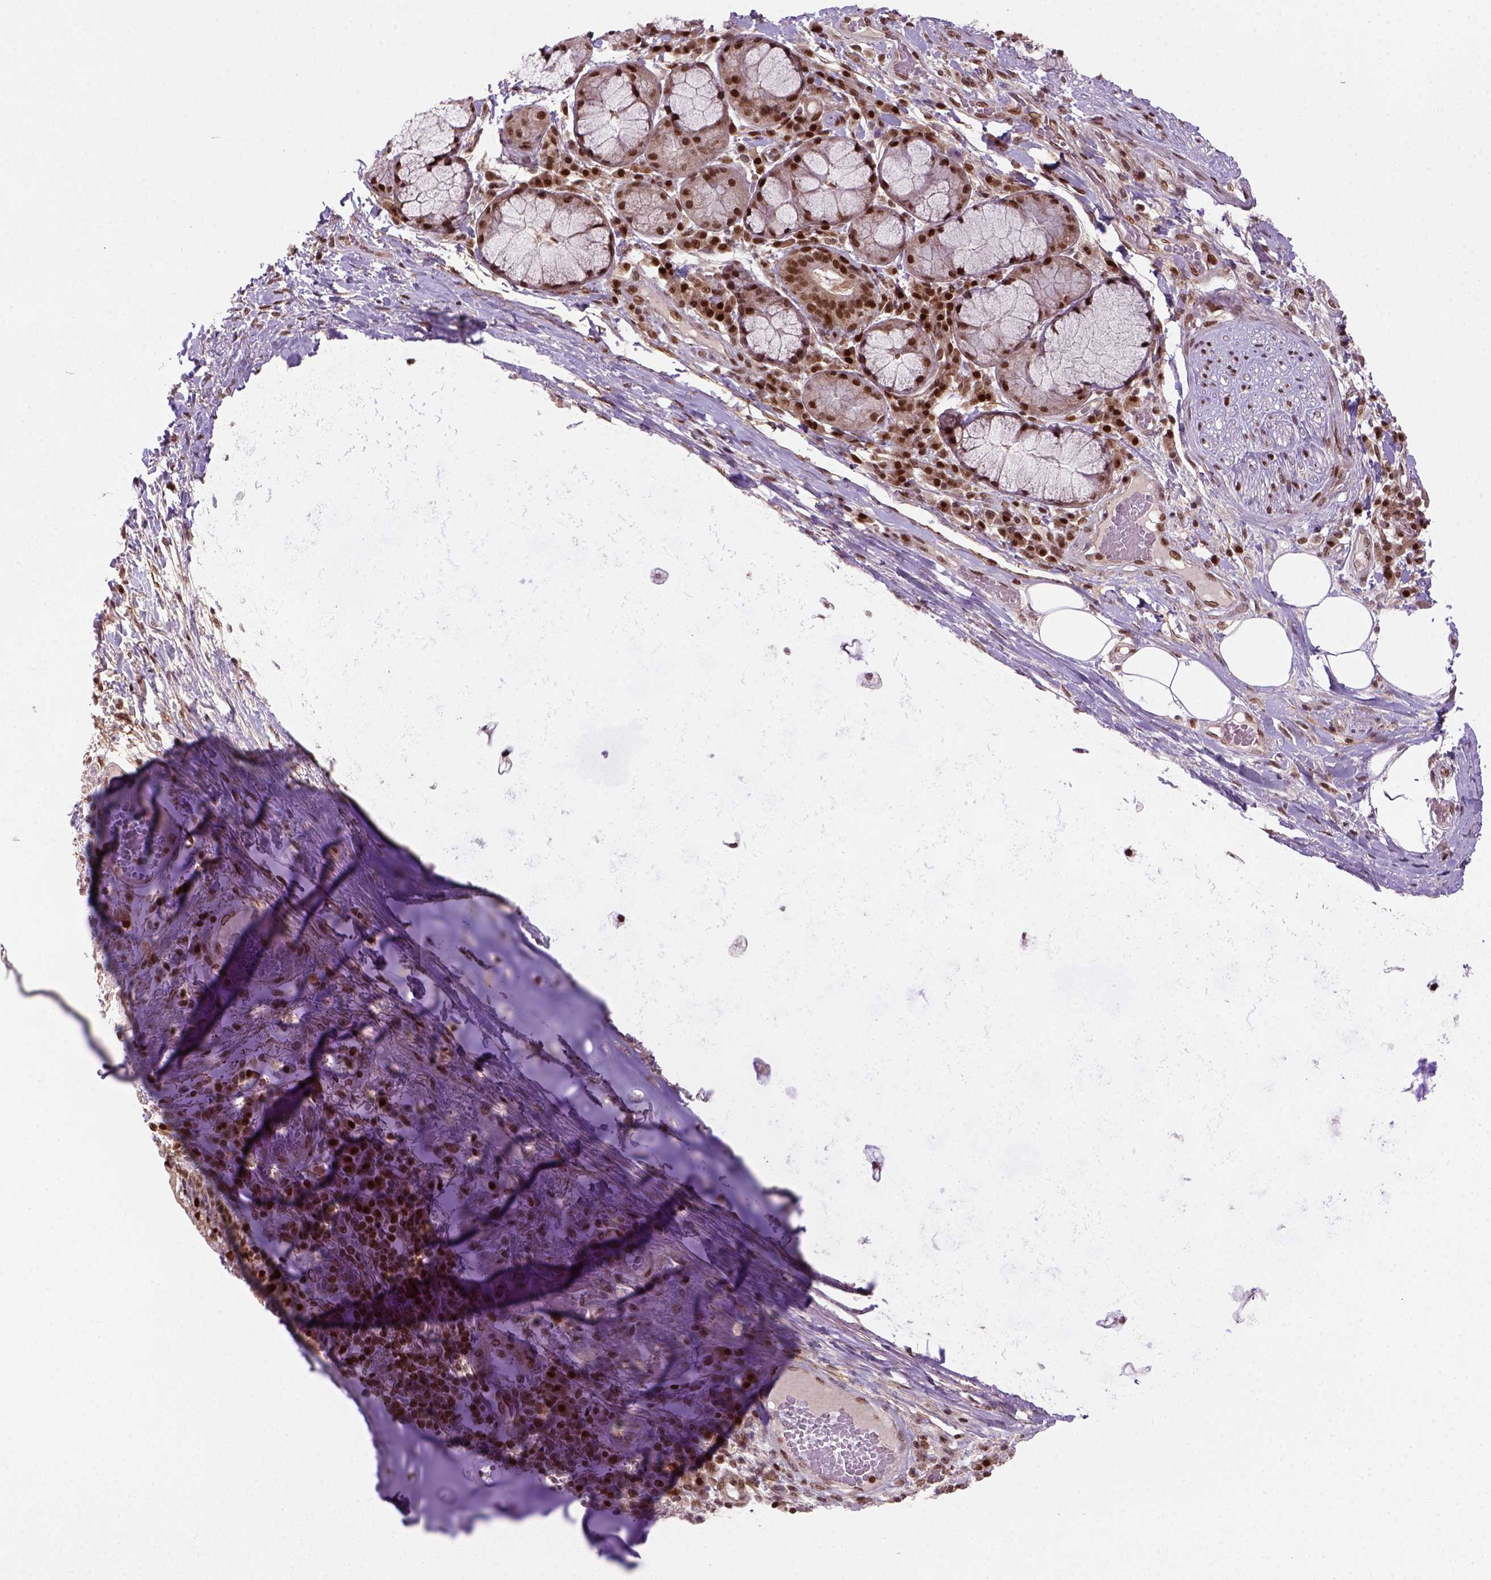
{"staining": {"intensity": "strong", "quantity": ">75%", "location": "nuclear"}, "tissue": "bronchus", "cell_type": "Respiratory epithelial cells", "image_type": "normal", "snomed": [{"axis": "morphology", "description": "Normal tissue, NOS"}, {"axis": "topography", "description": "Lymph node"}, {"axis": "topography", "description": "Bronchus"}], "caption": "Immunohistochemical staining of benign bronchus reveals high levels of strong nuclear positivity in approximately >75% of respiratory epithelial cells.", "gene": "MGMT", "patient": {"sex": "male", "age": 56}}